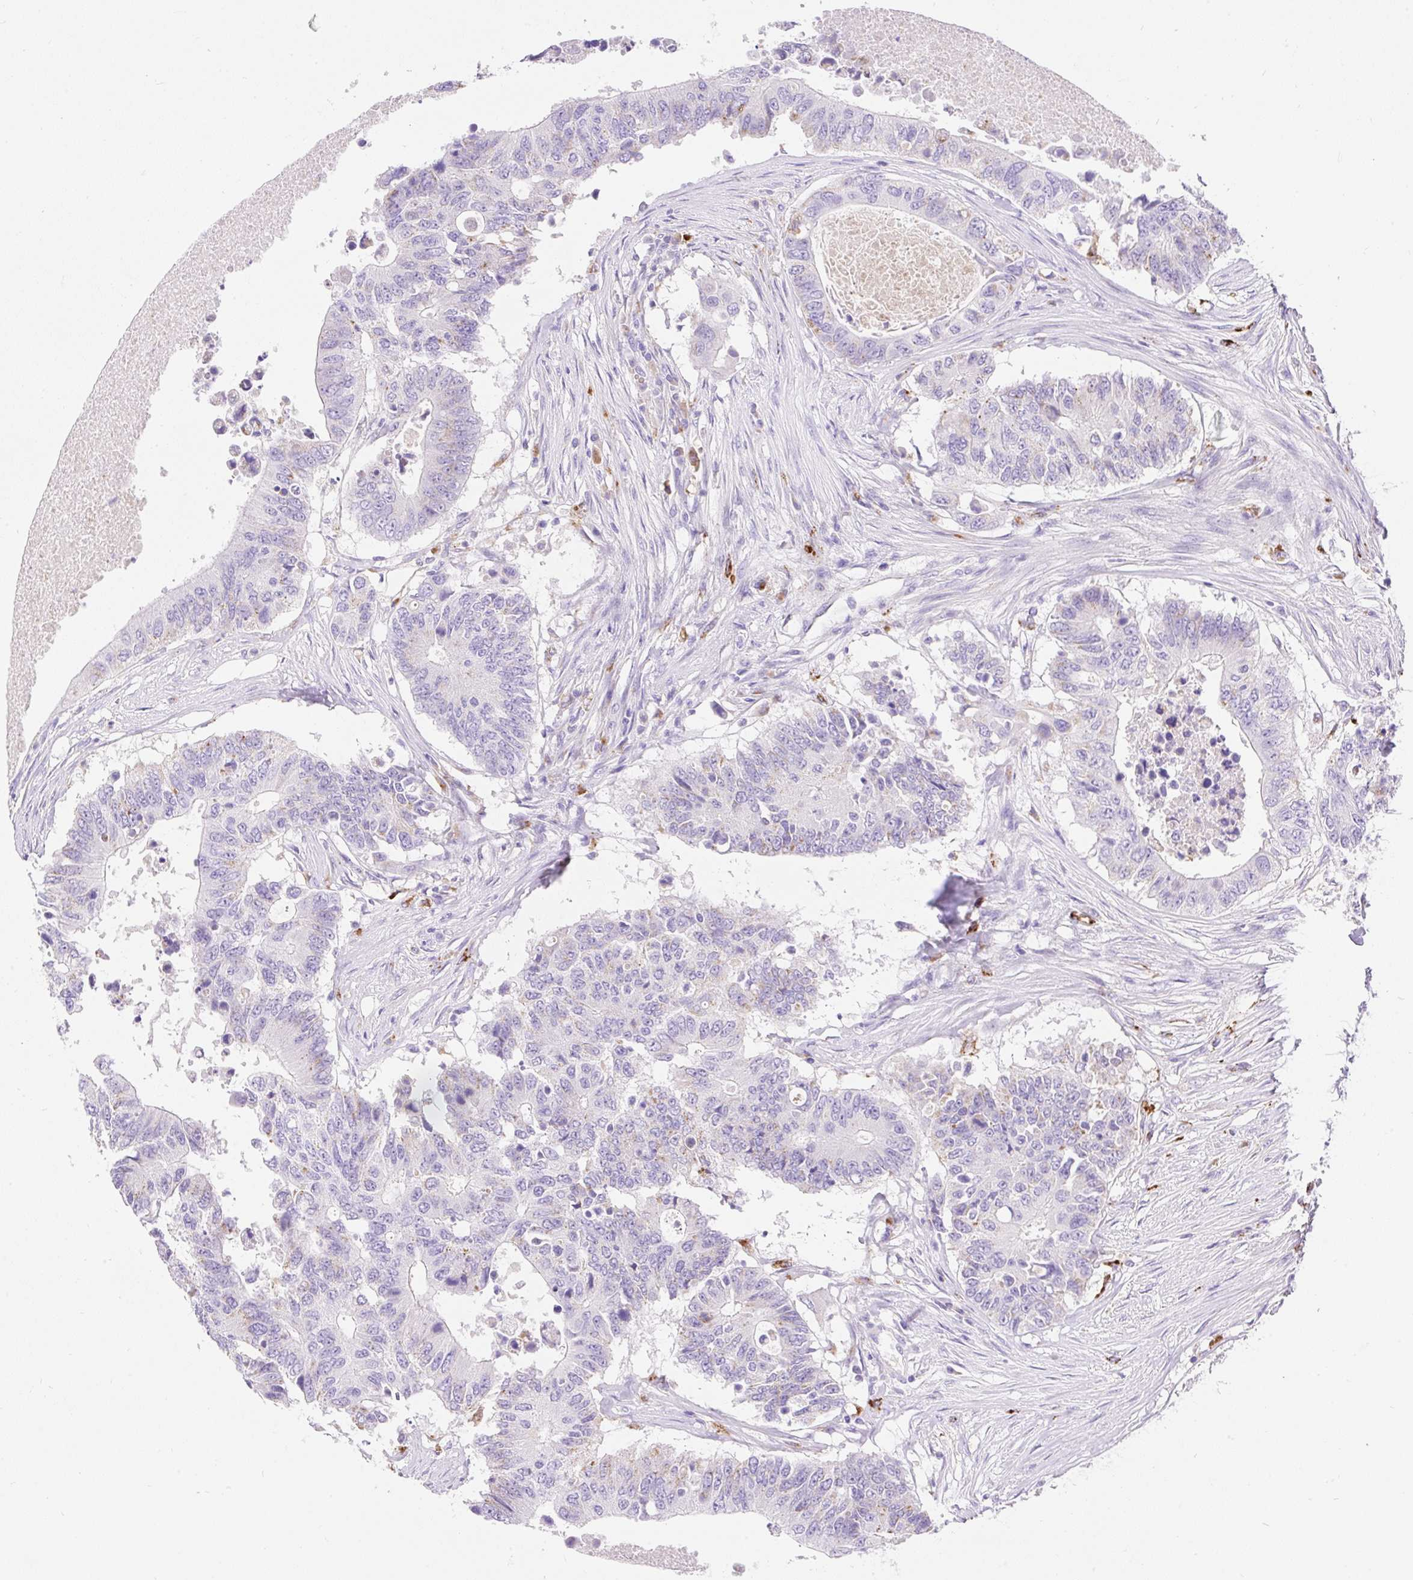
{"staining": {"intensity": "negative", "quantity": "none", "location": "none"}, "tissue": "colorectal cancer", "cell_type": "Tumor cells", "image_type": "cancer", "snomed": [{"axis": "morphology", "description": "Adenocarcinoma, NOS"}, {"axis": "topography", "description": "Colon"}], "caption": "DAB immunohistochemical staining of colorectal cancer shows no significant positivity in tumor cells.", "gene": "HEXB", "patient": {"sex": "male", "age": 71}}